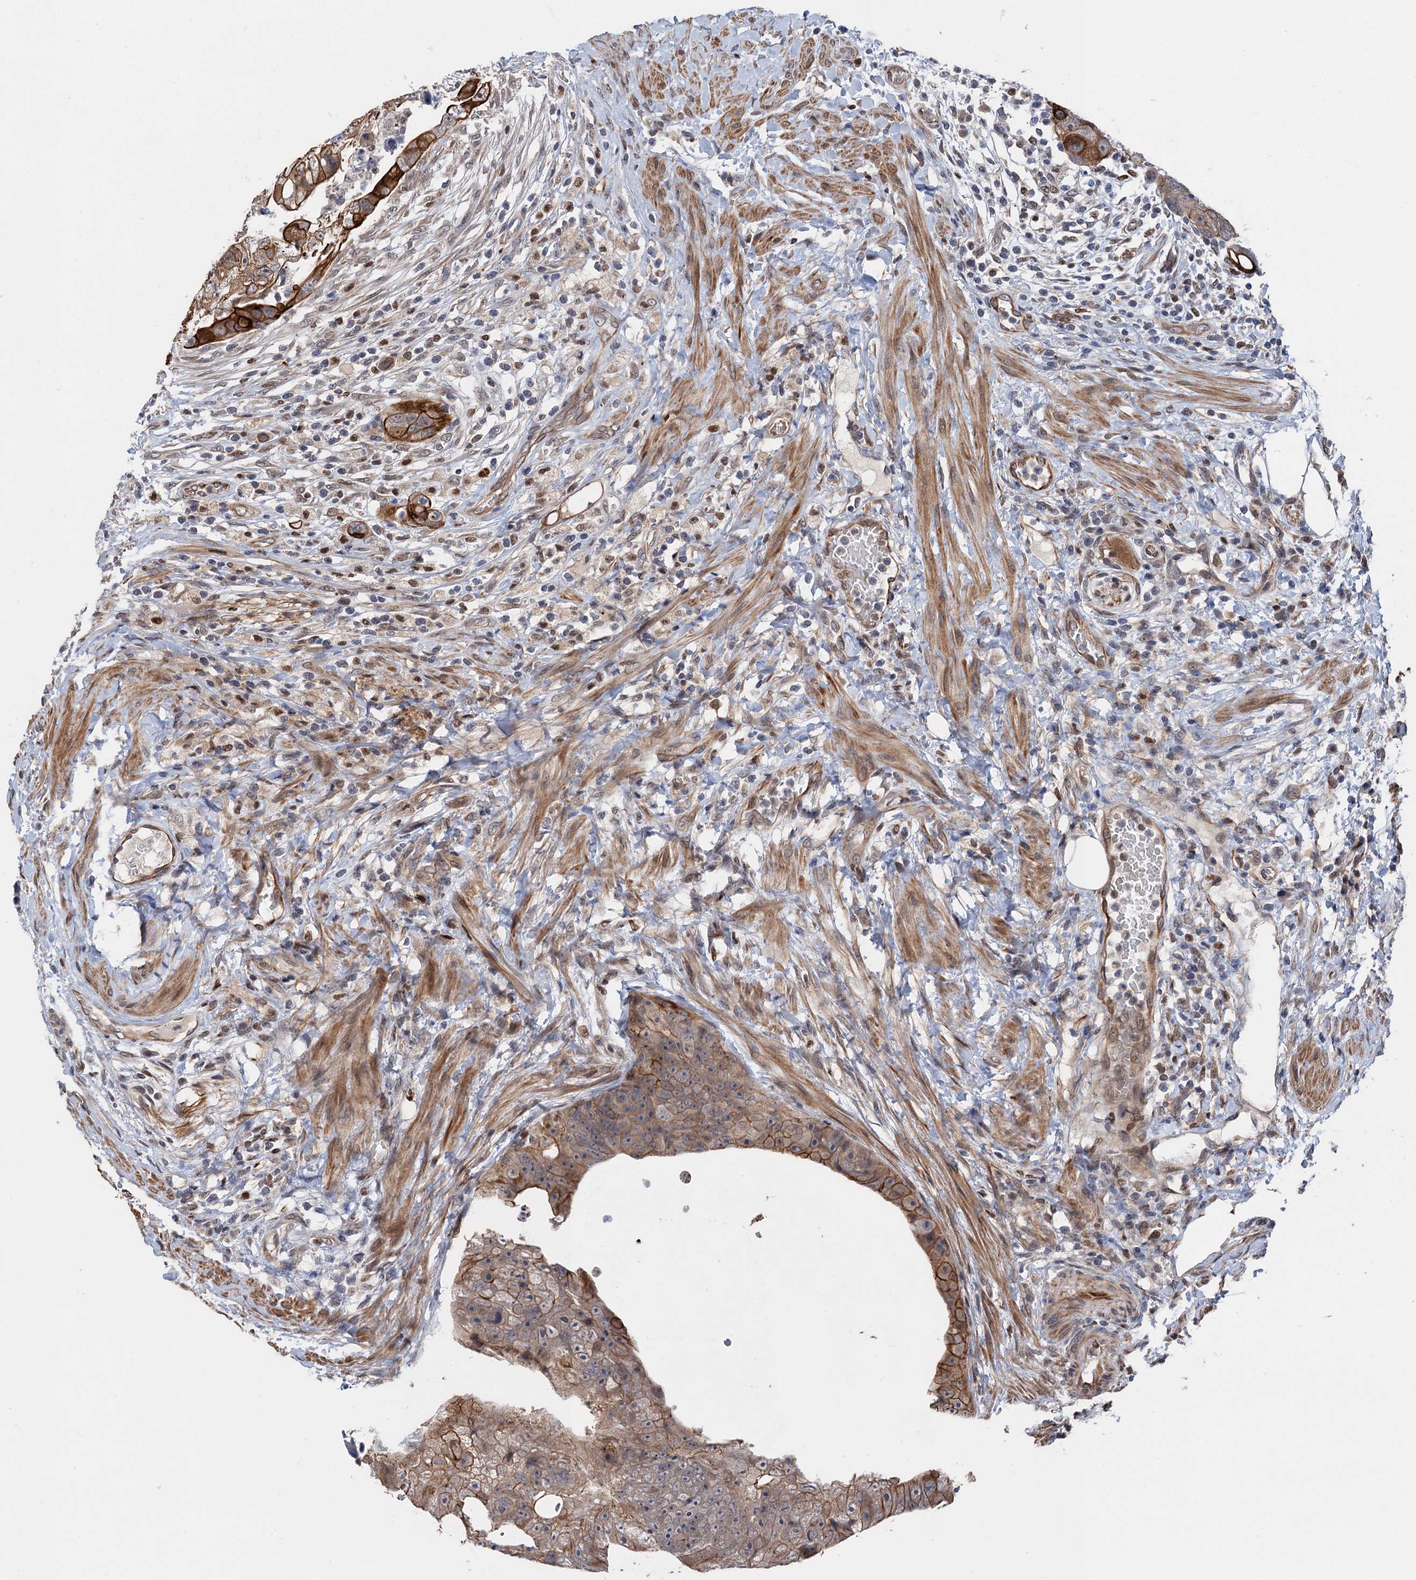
{"staining": {"intensity": "strong", "quantity": "<25%", "location": "cytoplasmic/membranous"}, "tissue": "colorectal cancer", "cell_type": "Tumor cells", "image_type": "cancer", "snomed": [{"axis": "morphology", "description": "Adenocarcinoma, NOS"}, {"axis": "topography", "description": "Rectum"}], "caption": "Tumor cells reveal strong cytoplasmic/membranous expression in approximately <25% of cells in colorectal cancer (adenocarcinoma). The protein of interest is stained brown, and the nuclei are stained in blue (DAB IHC with brightfield microscopy, high magnification).", "gene": "TTC31", "patient": {"sex": "male", "age": 59}}